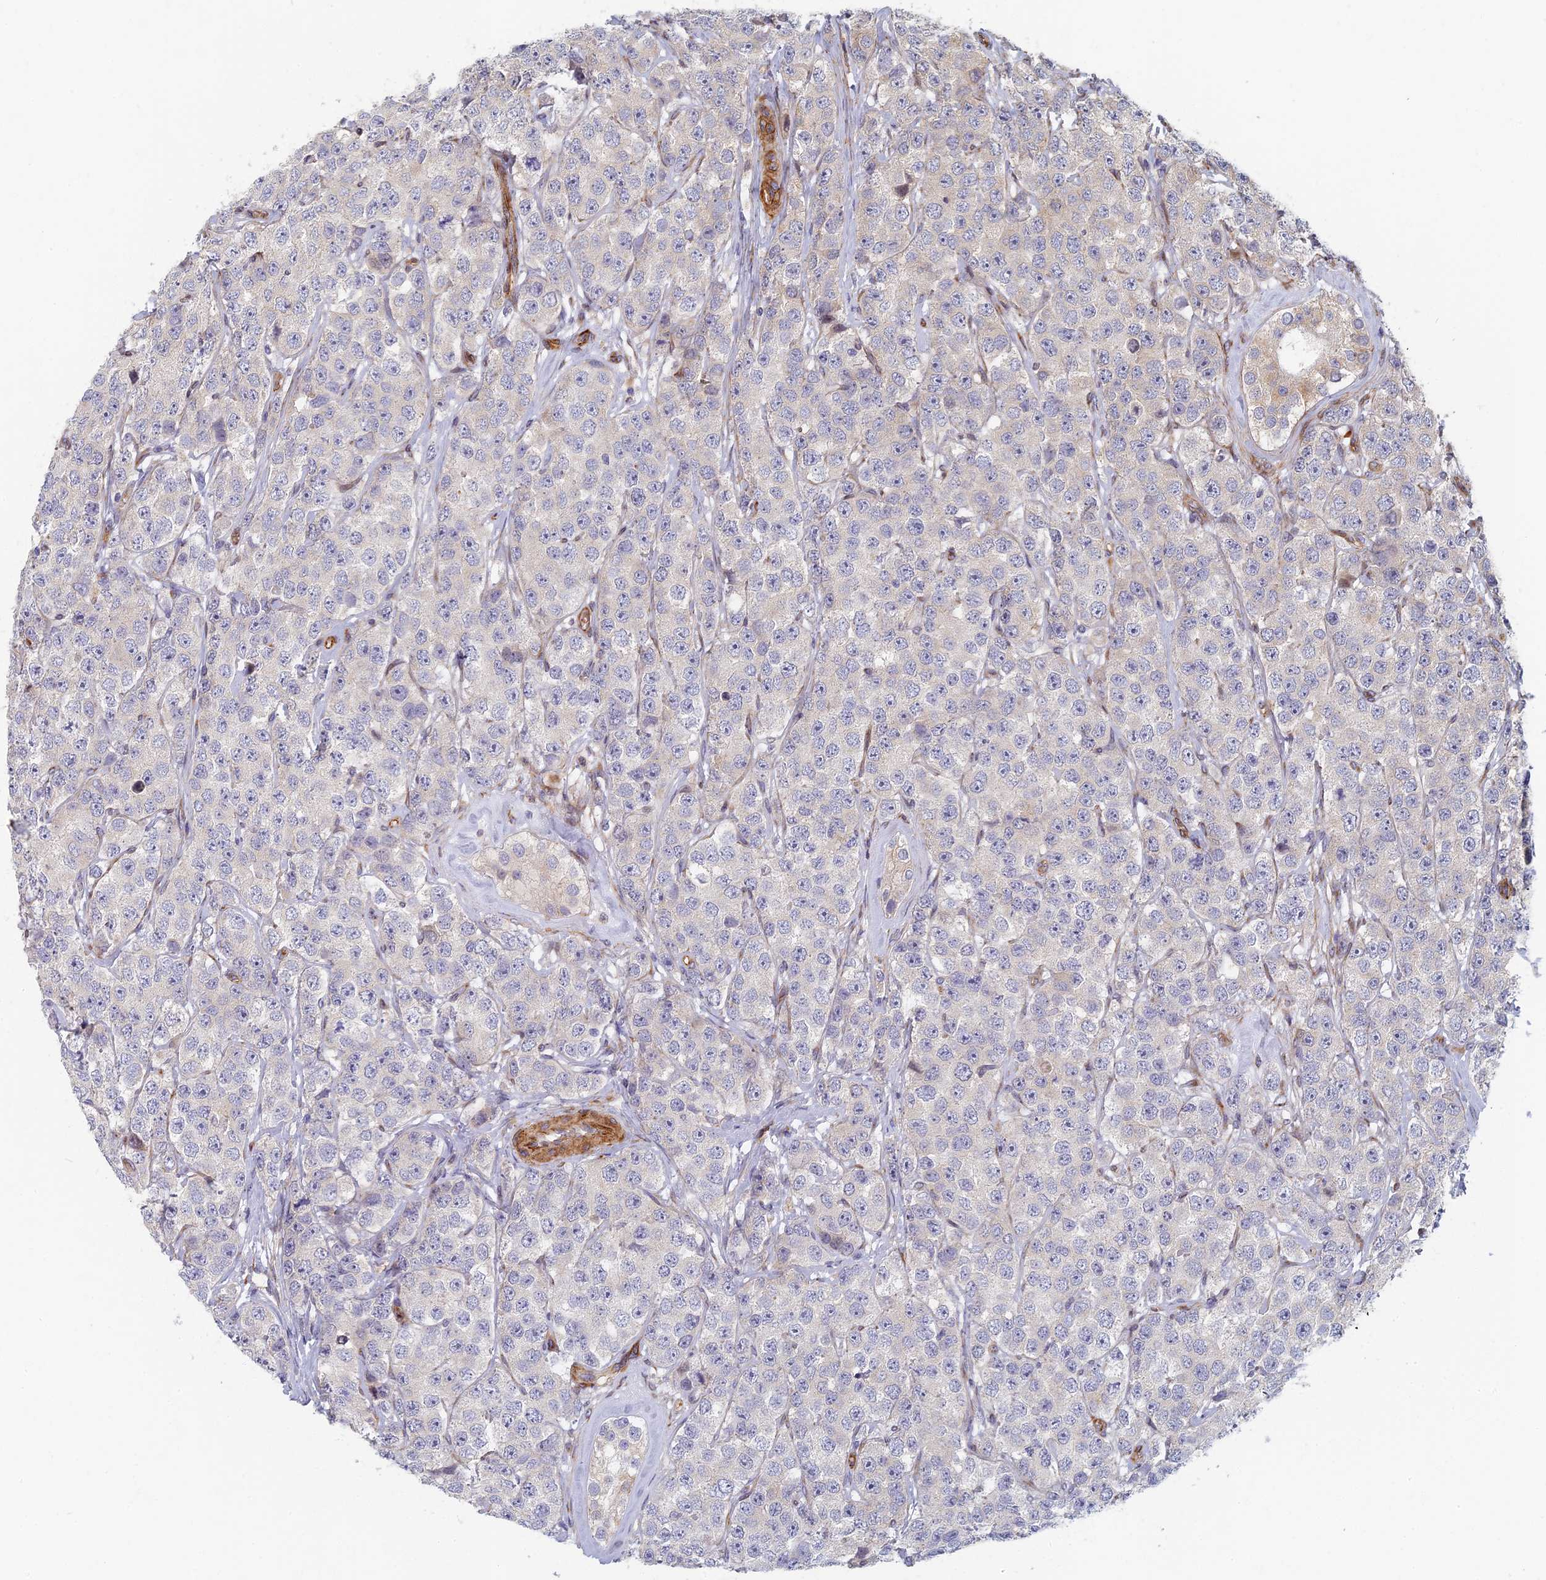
{"staining": {"intensity": "negative", "quantity": "none", "location": "none"}, "tissue": "testis cancer", "cell_type": "Tumor cells", "image_type": "cancer", "snomed": [{"axis": "morphology", "description": "Seminoma, NOS"}, {"axis": "topography", "description": "Testis"}], "caption": "DAB immunohistochemical staining of human testis cancer (seminoma) reveals no significant staining in tumor cells.", "gene": "ABCB10", "patient": {"sex": "male", "age": 28}}